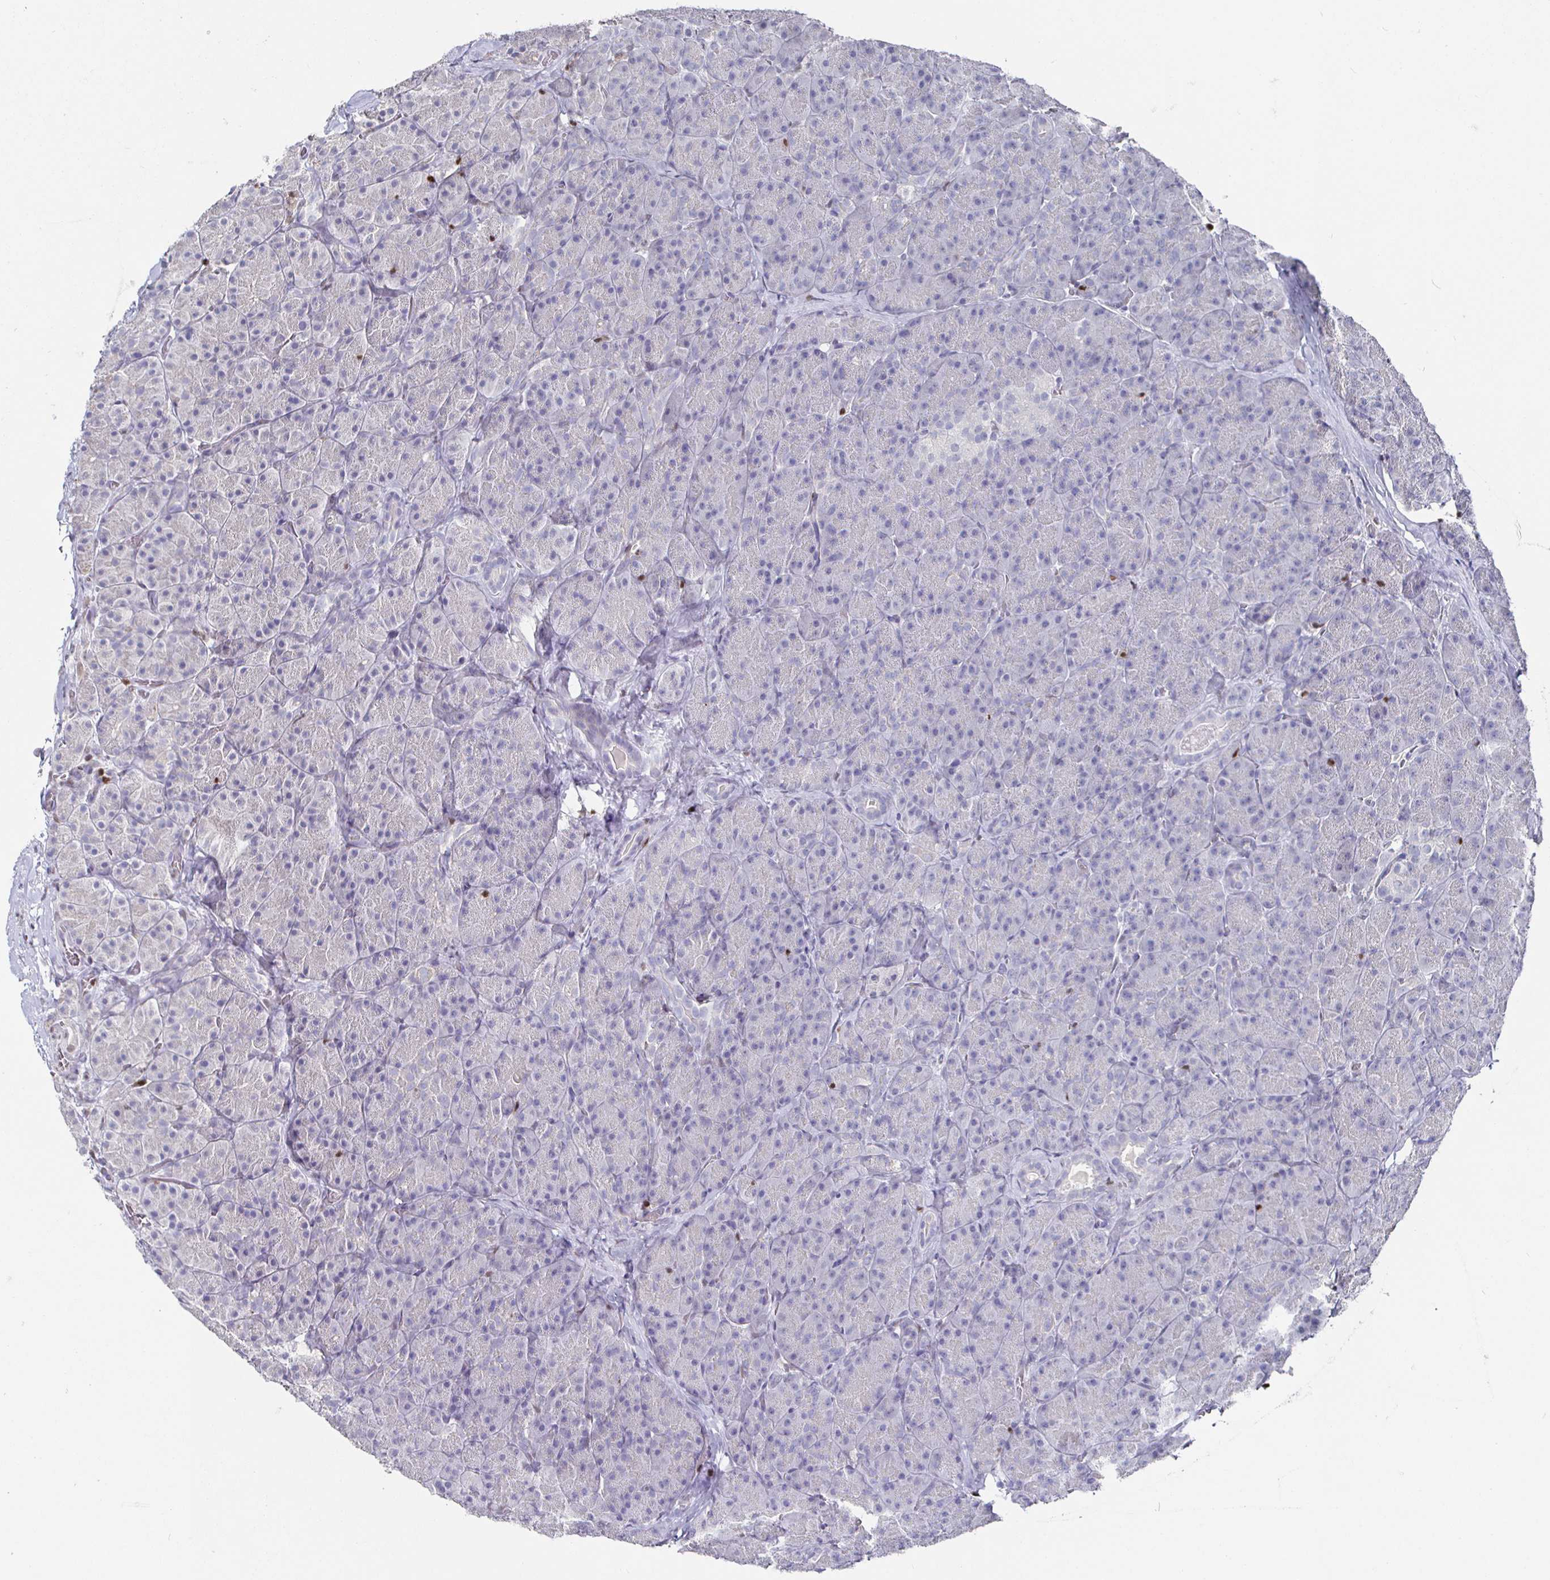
{"staining": {"intensity": "negative", "quantity": "none", "location": "none"}, "tissue": "pancreas", "cell_type": "Exocrine glandular cells", "image_type": "normal", "snomed": [{"axis": "morphology", "description": "Normal tissue, NOS"}, {"axis": "topography", "description": "Pancreas"}], "caption": "Histopathology image shows no significant protein expression in exocrine glandular cells of benign pancreas. Nuclei are stained in blue.", "gene": "RUNX2", "patient": {"sex": "male", "age": 57}}